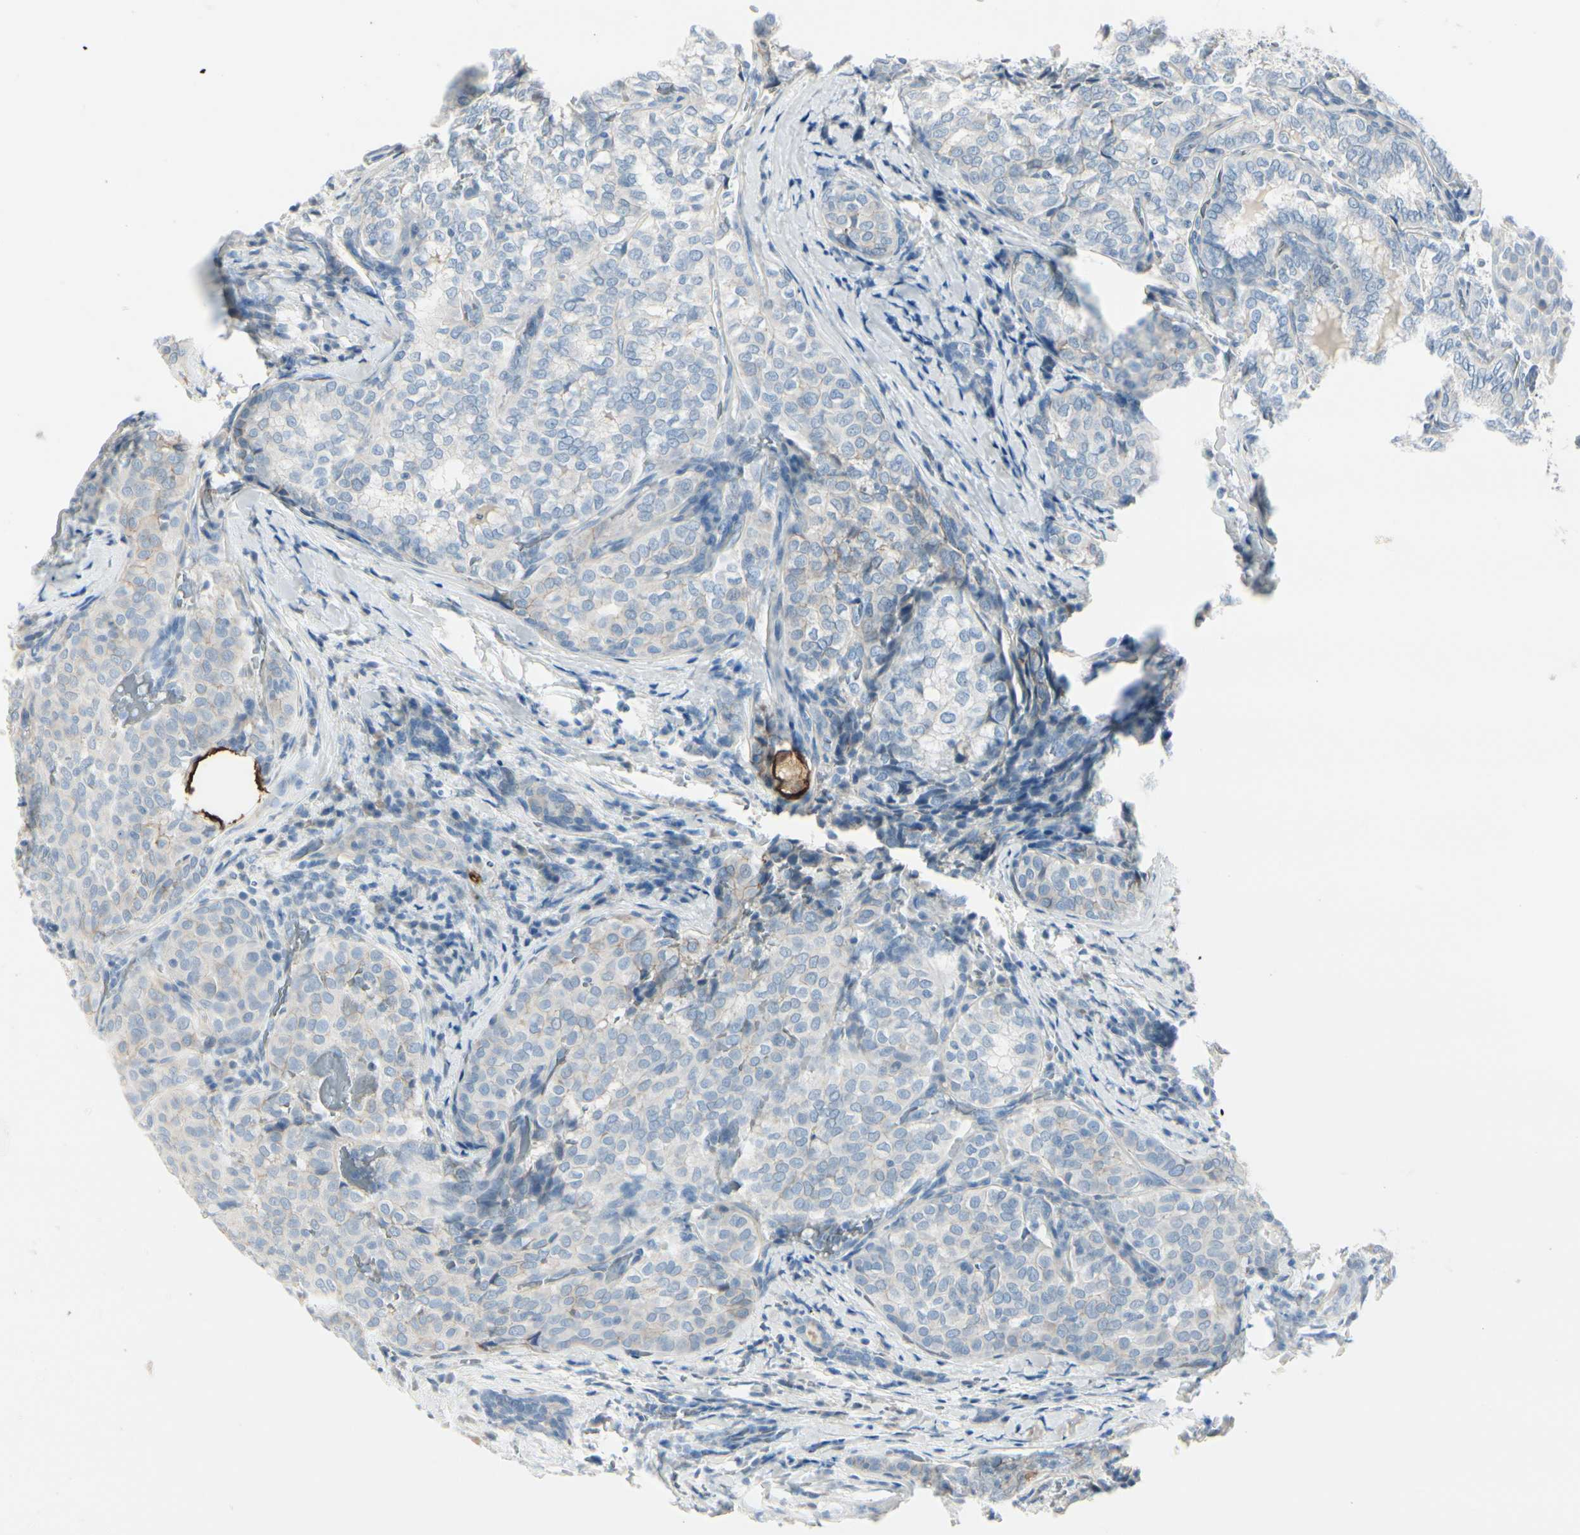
{"staining": {"intensity": "weak", "quantity": "<25%", "location": "cytoplasmic/membranous"}, "tissue": "thyroid cancer", "cell_type": "Tumor cells", "image_type": "cancer", "snomed": [{"axis": "morphology", "description": "Normal tissue, NOS"}, {"axis": "morphology", "description": "Papillary adenocarcinoma, NOS"}, {"axis": "topography", "description": "Thyroid gland"}], "caption": "IHC photomicrograph of neoplastic tissue: human thyroid cancer (papillary adenocarcinoma) stained with DAB shows no significant protein expression in tumor cells.", "gene": "CDHR5", "patient": {"sex": "female", "age": 30}}